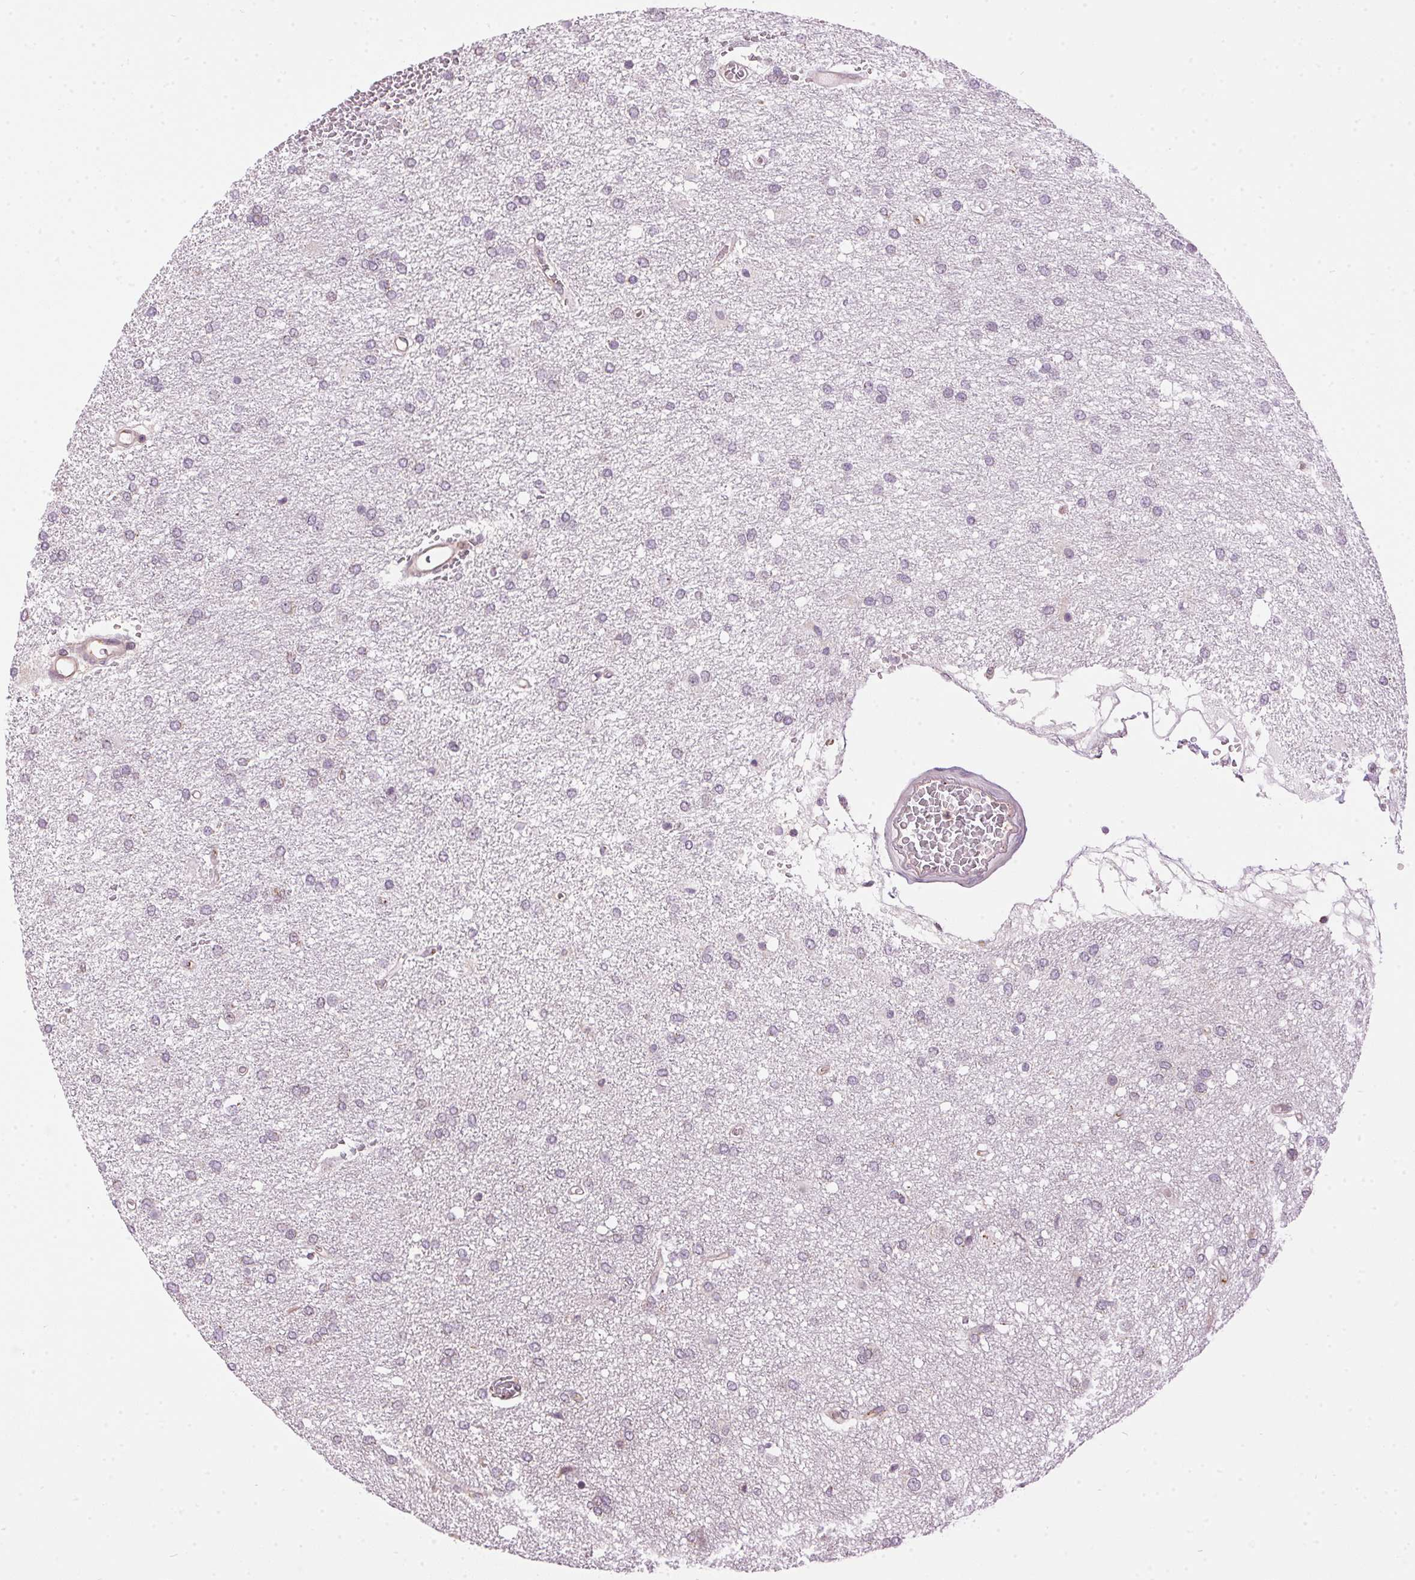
{"staining": {"intensity": "negative", "quantity": "none", "location": "none"}, "tissue": "glioma", "cell_type": "Tumor cells", "image_type": "cancer", "snomed": [{"axis": "morphology", "description": "Glioma, malignant, High grade"}, {"axis": "topography", "description": "Brain"}], "caption": "Tumor cells are negative for brown protein staining in malignant high-grade glioma. (DAB (3,3'-diaminobenzidine) immunohistochemistry (IHC) with hematoxylin counter stain).", "gene": "GOLPH3", "patient": {"sex": "female", "age": 61}}